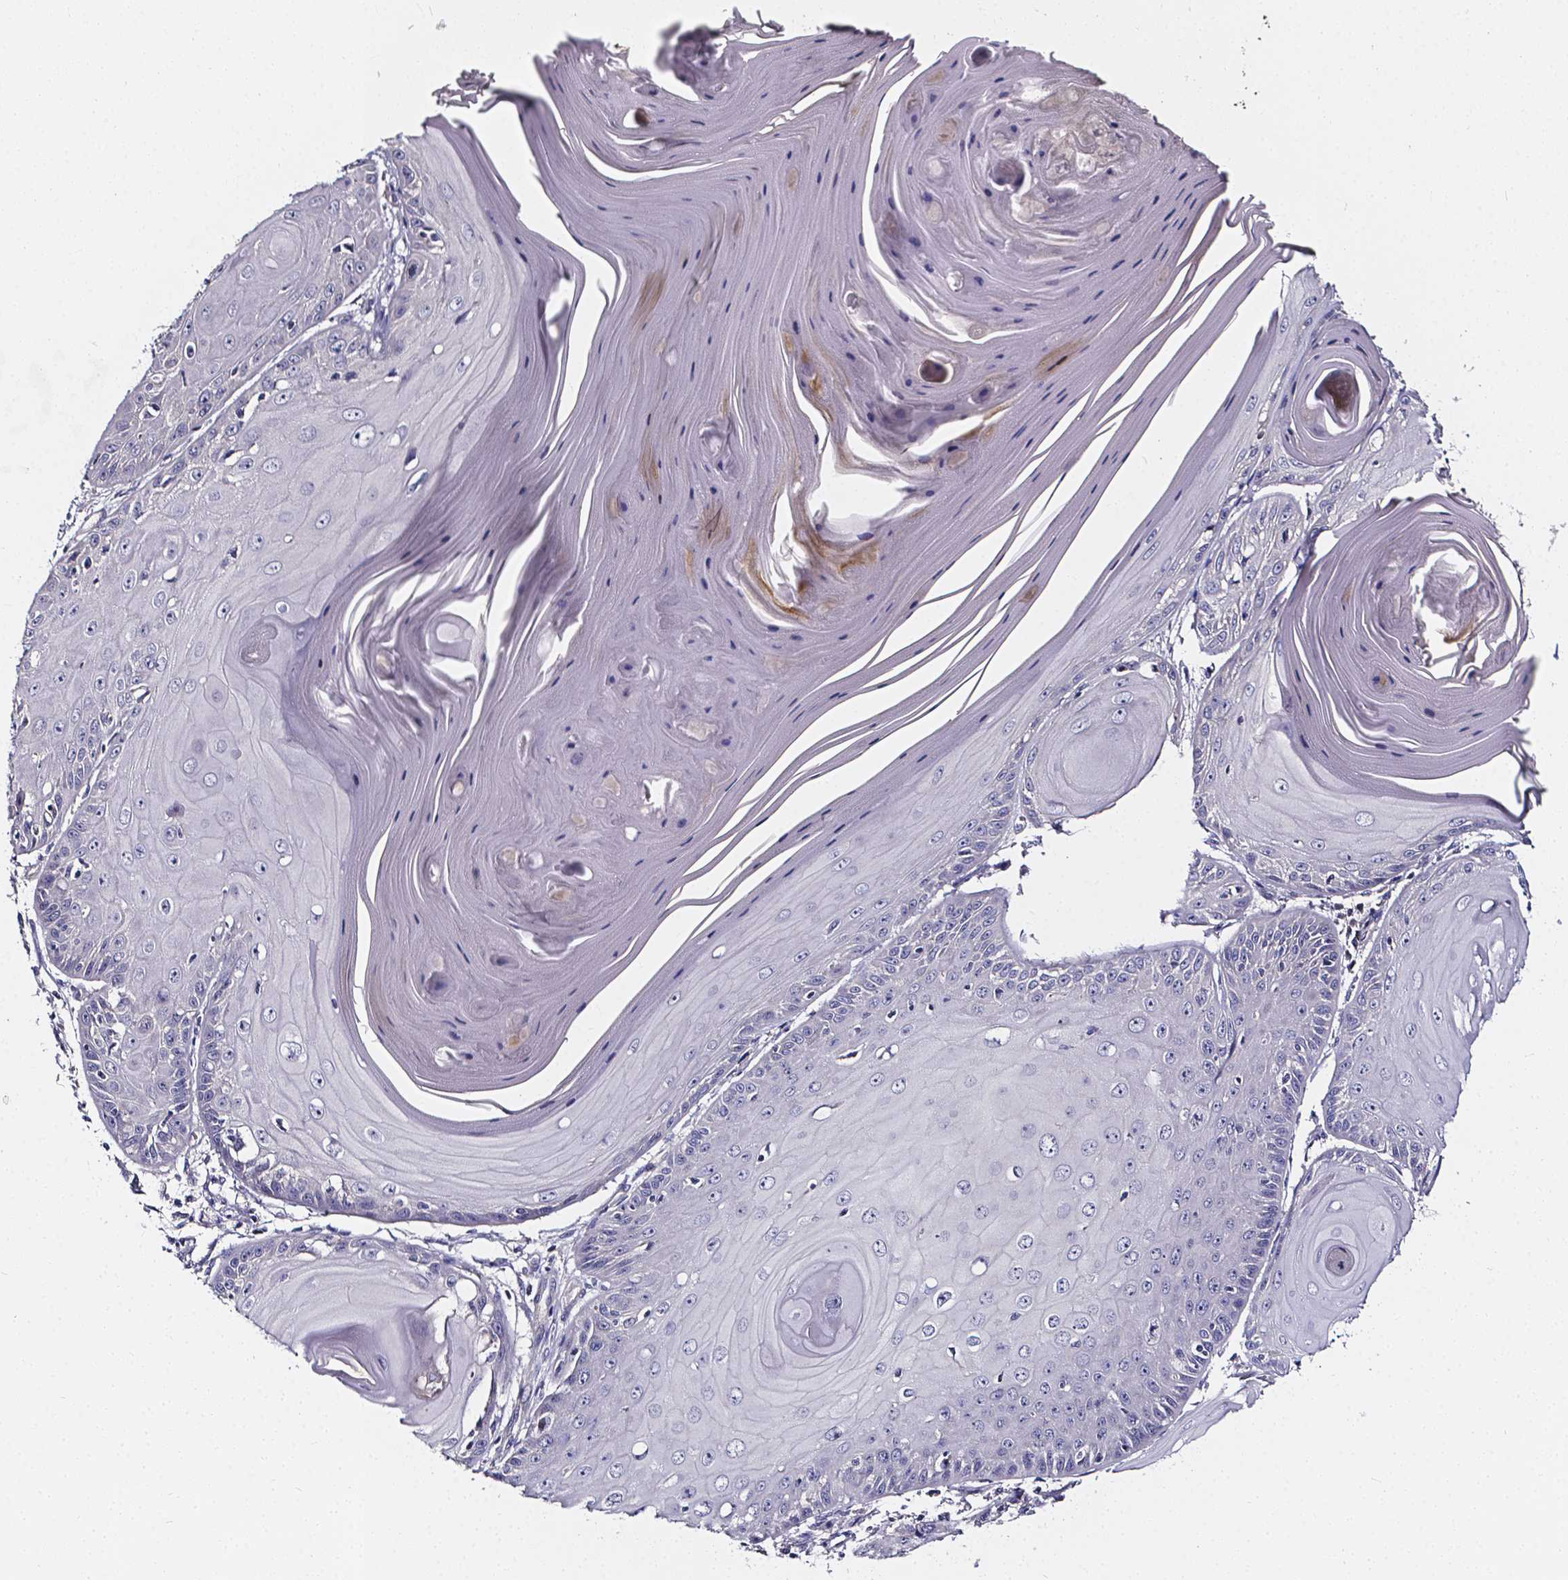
{"staining": {"intensity": "negative", "quantity": "none", "location": "none"}, "tissue": "skin cancer", "cell_type": "Tumor cells", "image_type": "cancer", "snomed": [{"axis": "morphology", "description": "Squamous cell carcinoma, NOS"}, {"axis": "topography", "description": "Skin"}, {"axis": "topography", "description": "Vulva"}], "caption": "This image is of skin cancer (squamous cell carcinoma) stained with immunohistochemistry (IHC) to label a protein in brown with the nuclei are counter-stained blue. There is no expression in tumor cells.", "gene": "CACNG8", "patient": {"sex": "female", "age": 85}}